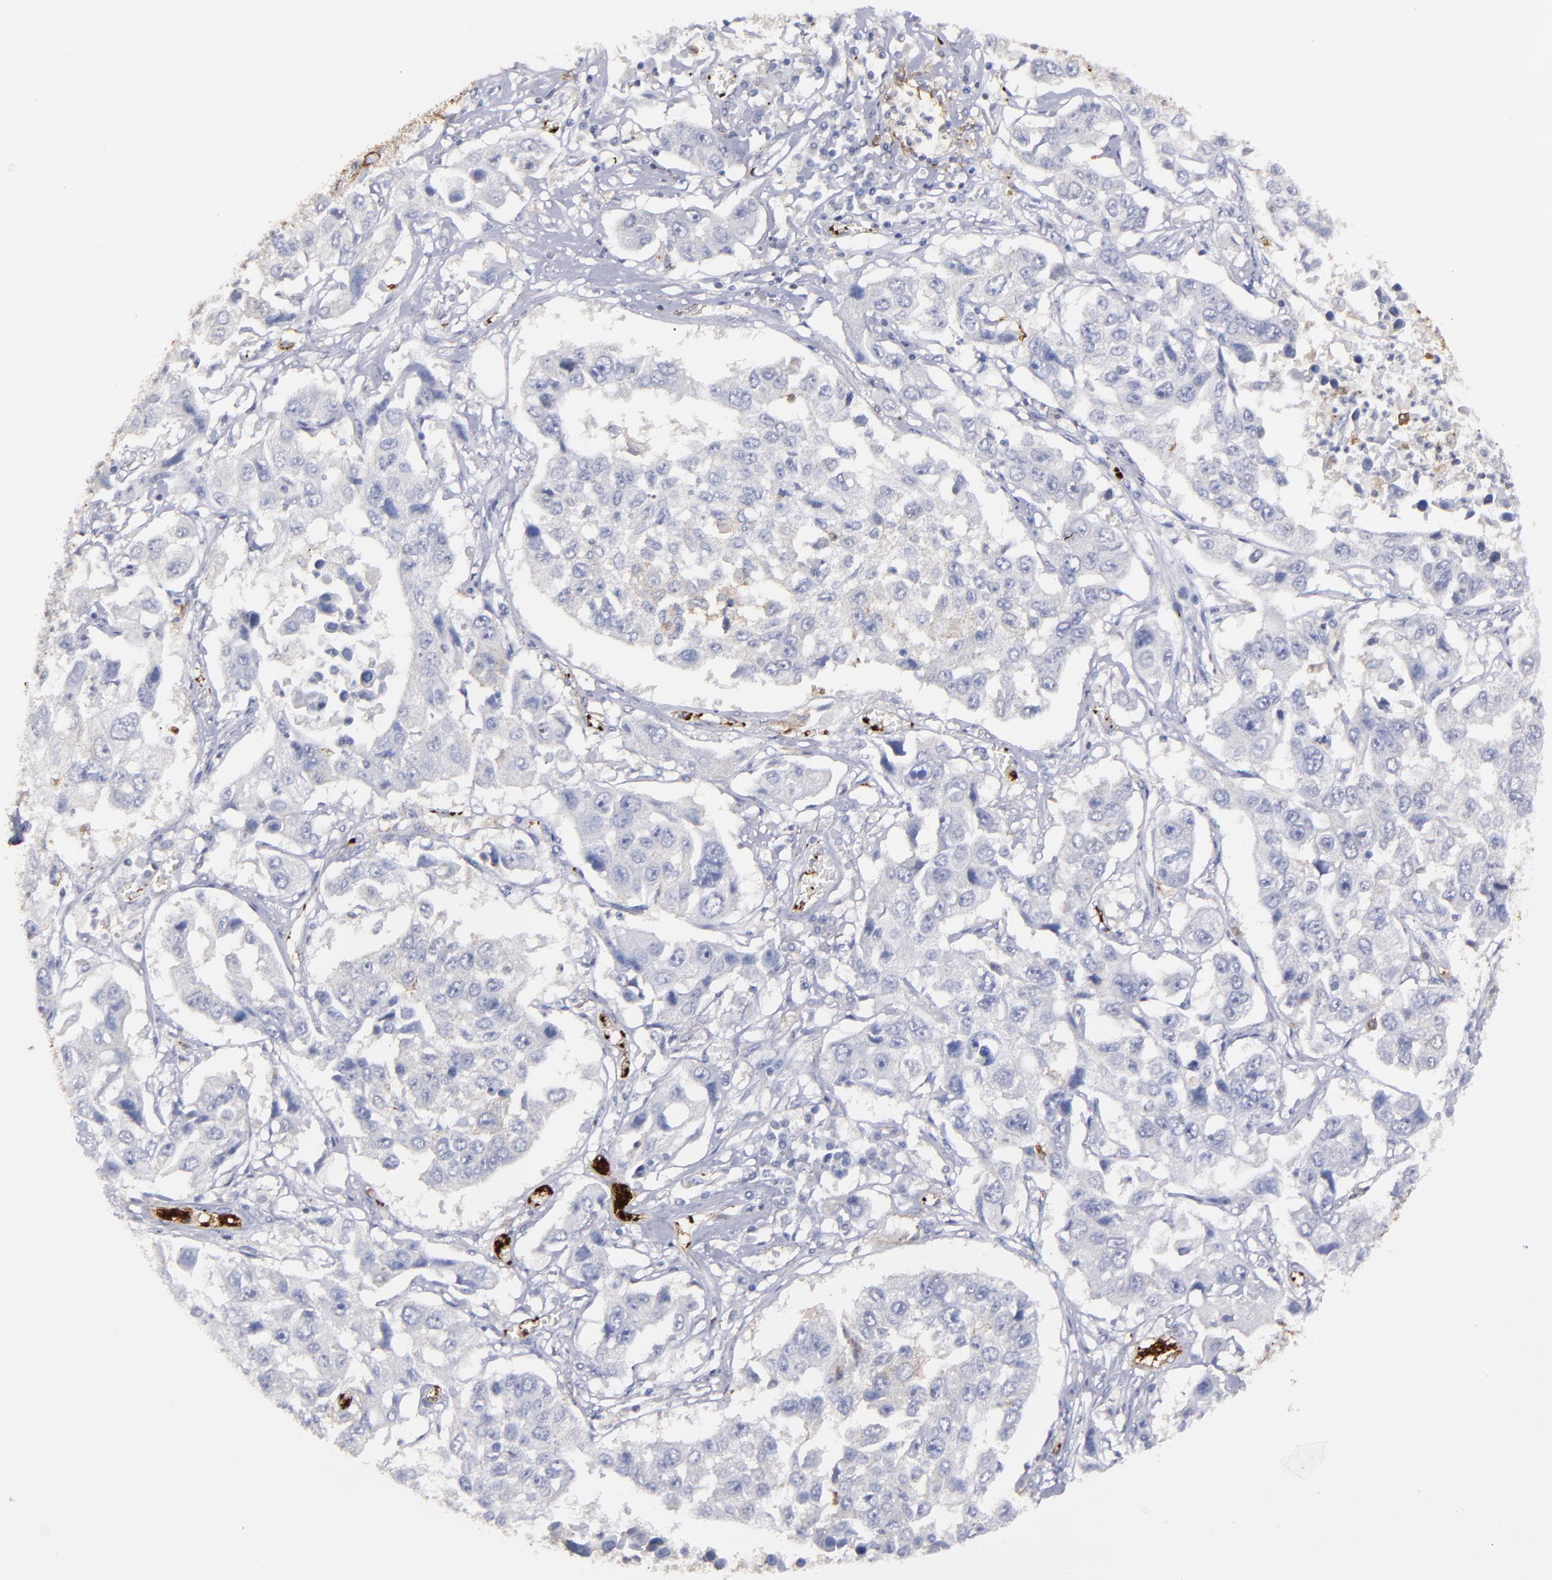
{"staining": {"intensity": "negative", "quantity": "none", "location": "none"}, "tissue": "lung cancer", "cell_type": "Tumor cells", "image_type": "cancer", "snomed": [{"axis": "morphology", "description": "Squamous cell carcinoma, NOS"}, {"axis": "topography", "description": "Lung"}], "caption": "Image shows no protein staining in tumor cells of lung cancer tissue.", "gene": "CD36", "patient": {"sex": "male", "age": 71}}